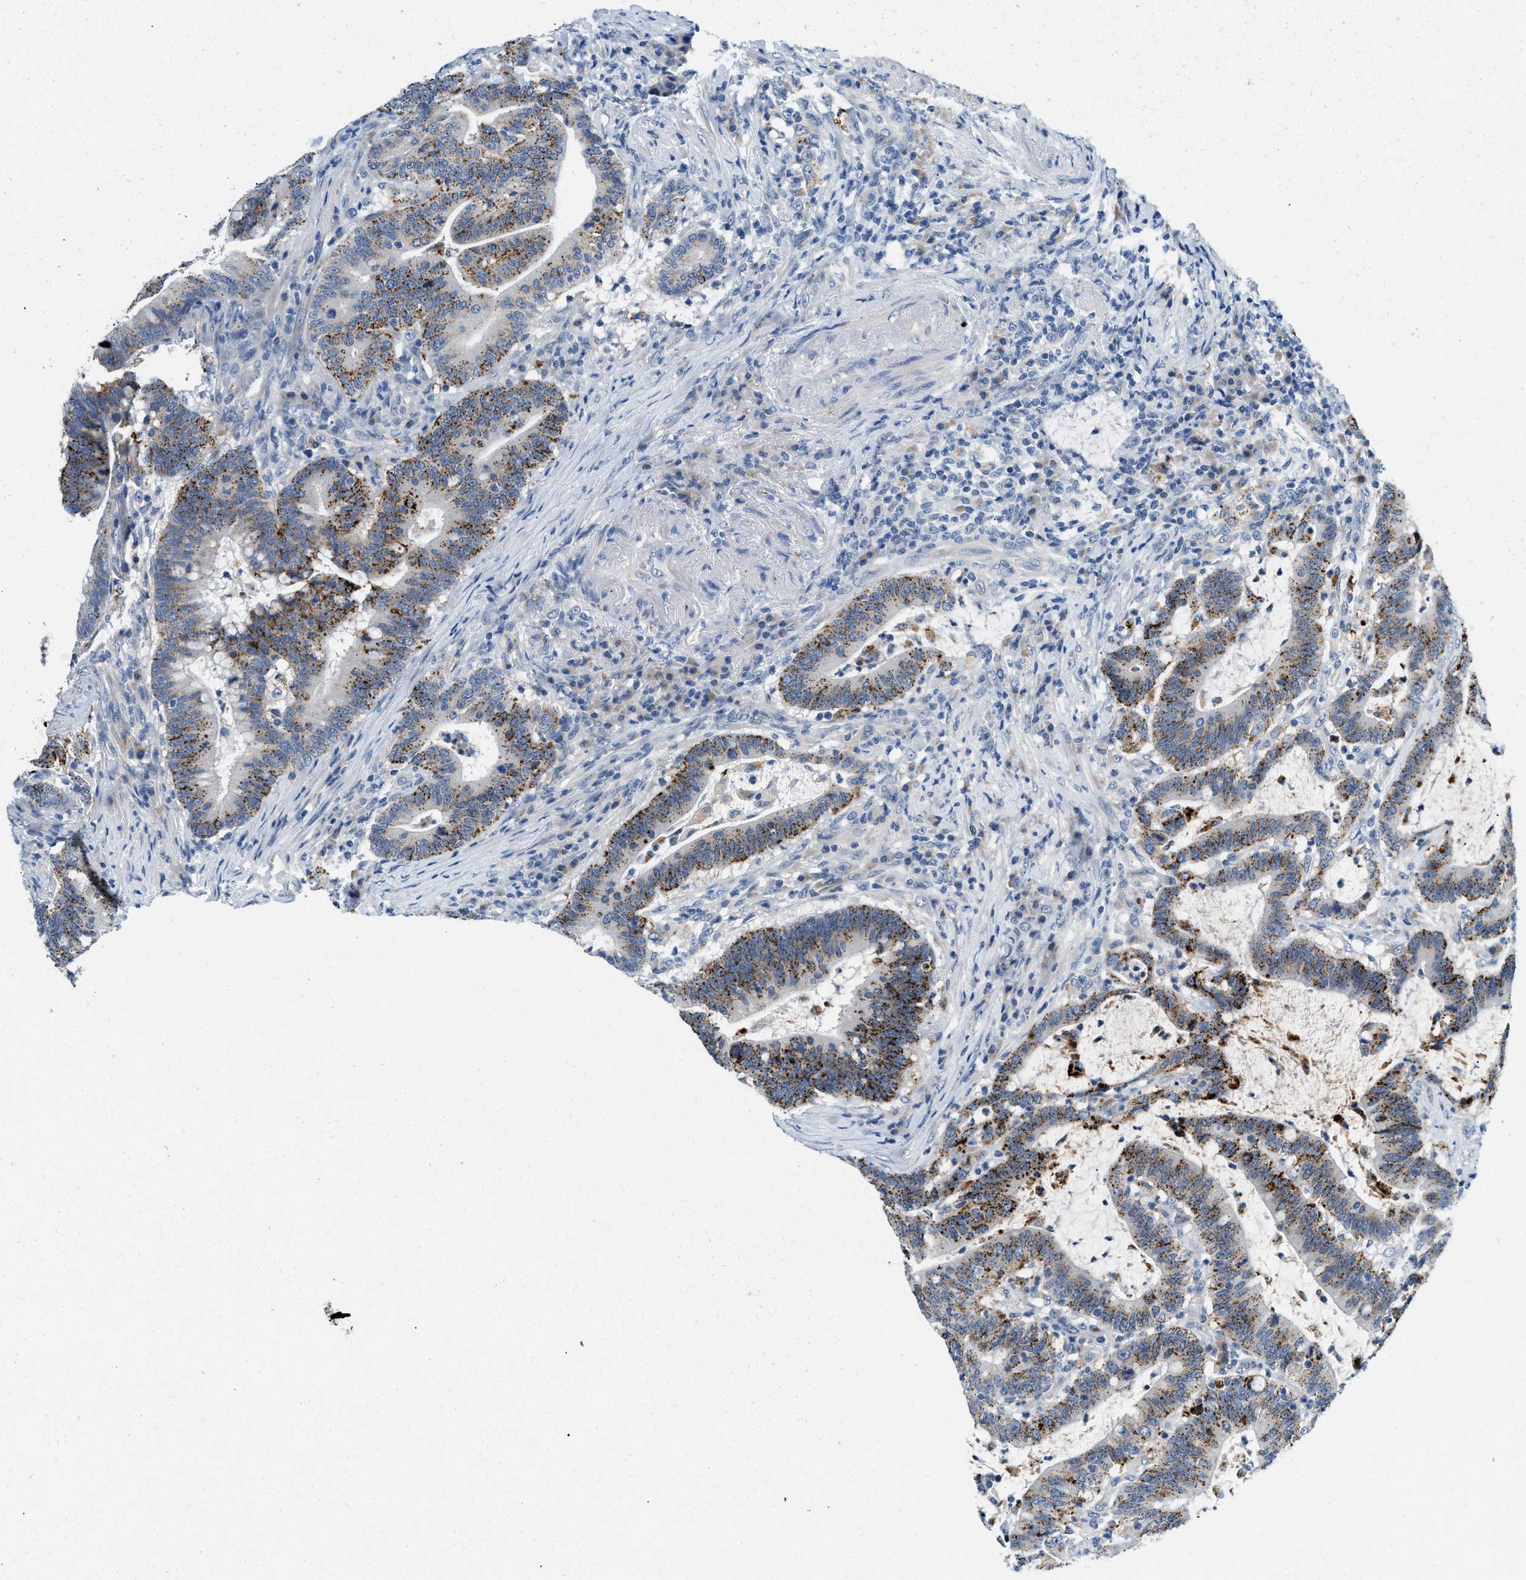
{"staining": {"intensity": "strong", "quantity": "25%-75%", "location": "cytoplasmic/membranous"}, "tissue": "colorectal cancer", "cell_type": "Tumor cells", "image_type": "cancer", "snomed": [{"axis": "morphology", "description": "Normal tissue, NOS"}, {"axis": "morphology", "description": "Adenocarcinoma, NOS"}, {"axis": "topography", "description": "Colon"}], "caption": "Protein staining reveals strong cytoplasmic/membranous staining in about 25%-75% of tumor cells in colorectal adenocarcinoma.", "gene": "TSPAN3", "patient": {"sex": "female", "age": 66}}